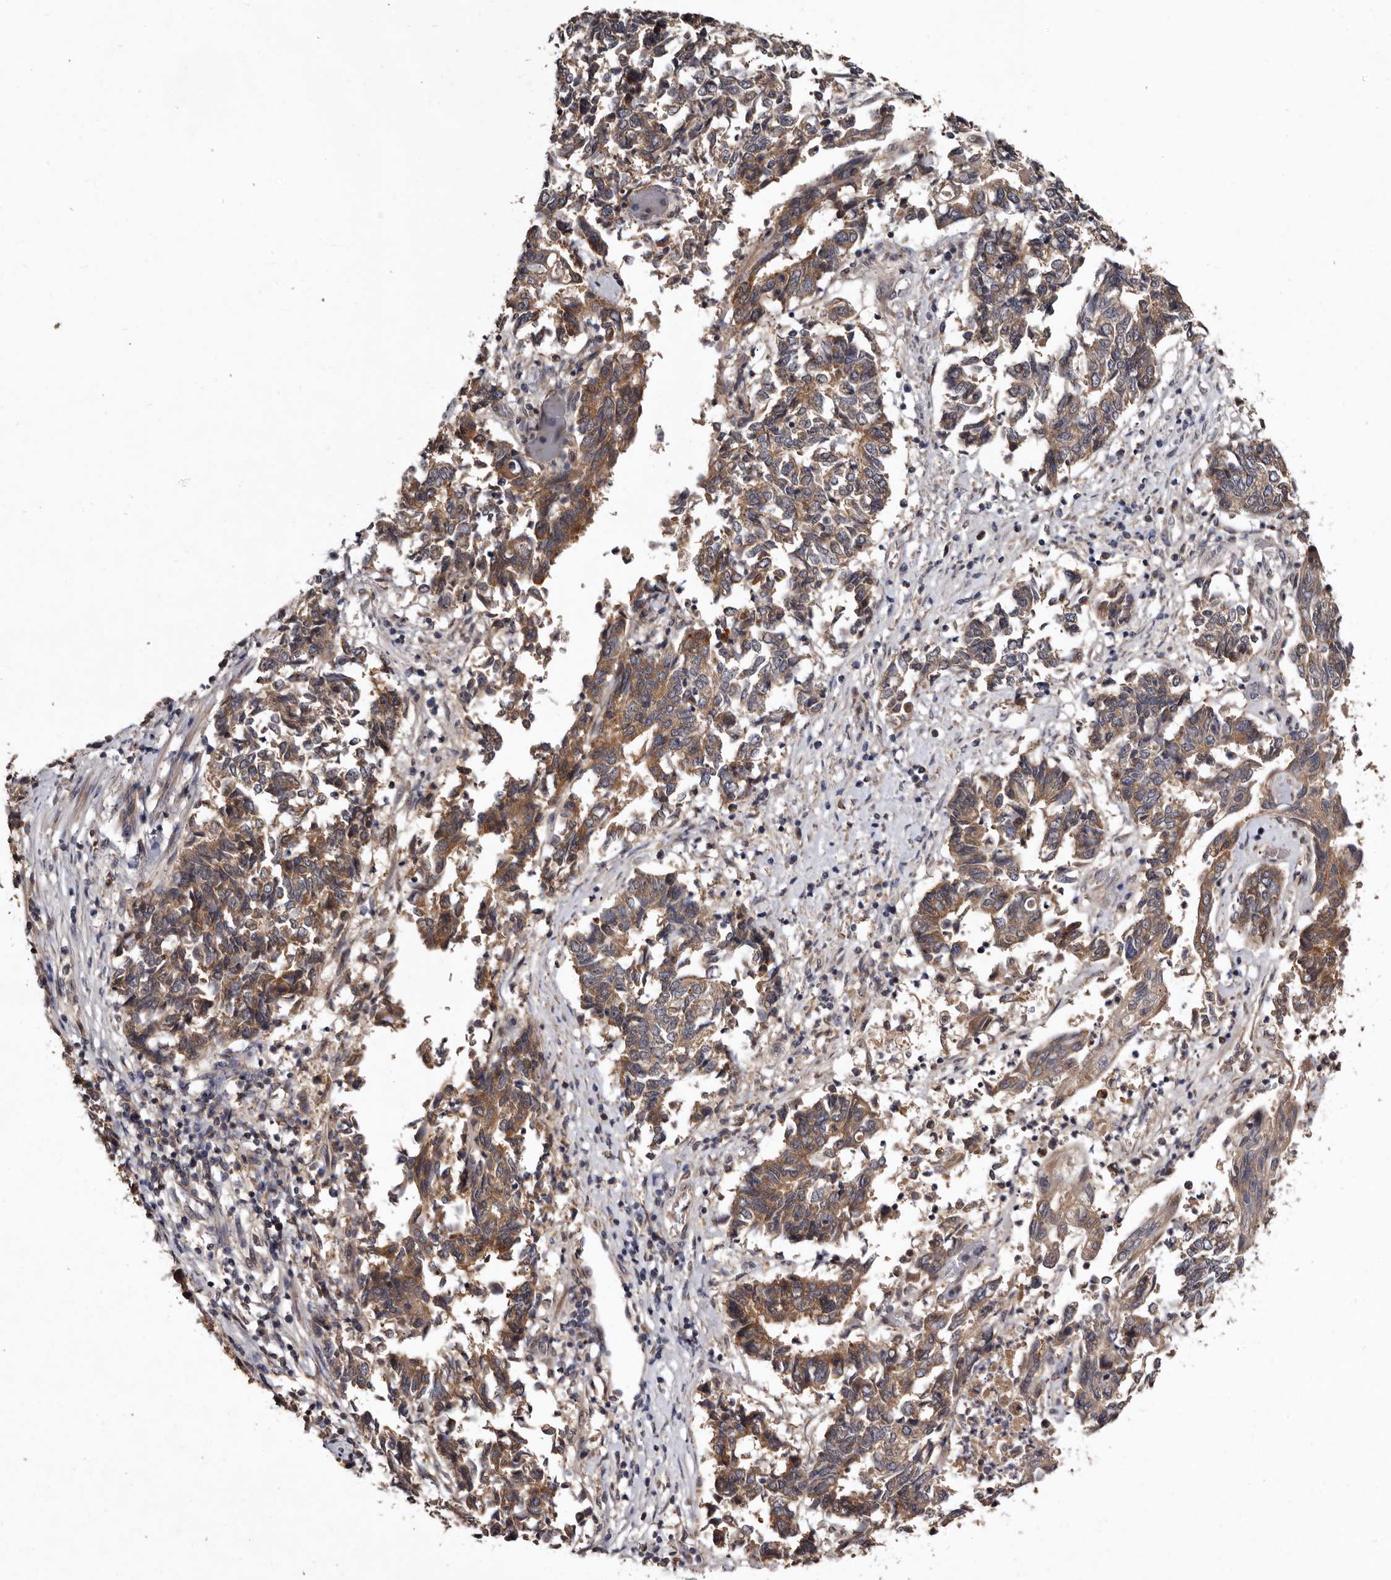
{"staining": {"intensity": "moderate", "quantity": ">75%", "location": "cytoplasmic/membranous"}, "tissue": "endometrial cancer", "cell_type": "Tumor cells", "image_type": "cancer", "snomed": [{"axis": "morphology", "description": "Adenocarcinoma, NOS"}, {"axis": "topography", "description": "Endometrium"}], "caption": "DAB (3,3'-diaminobenzidine) immunohistochemical staining of endometrial adenocarcinoma shows moderate cytoplasmic/membranous protein staining in approximately >75% of tumor cells. Nuclei are stained in blue.", "gene": "FAM91A1", "patient": {"sex": "female", "age": 80}}